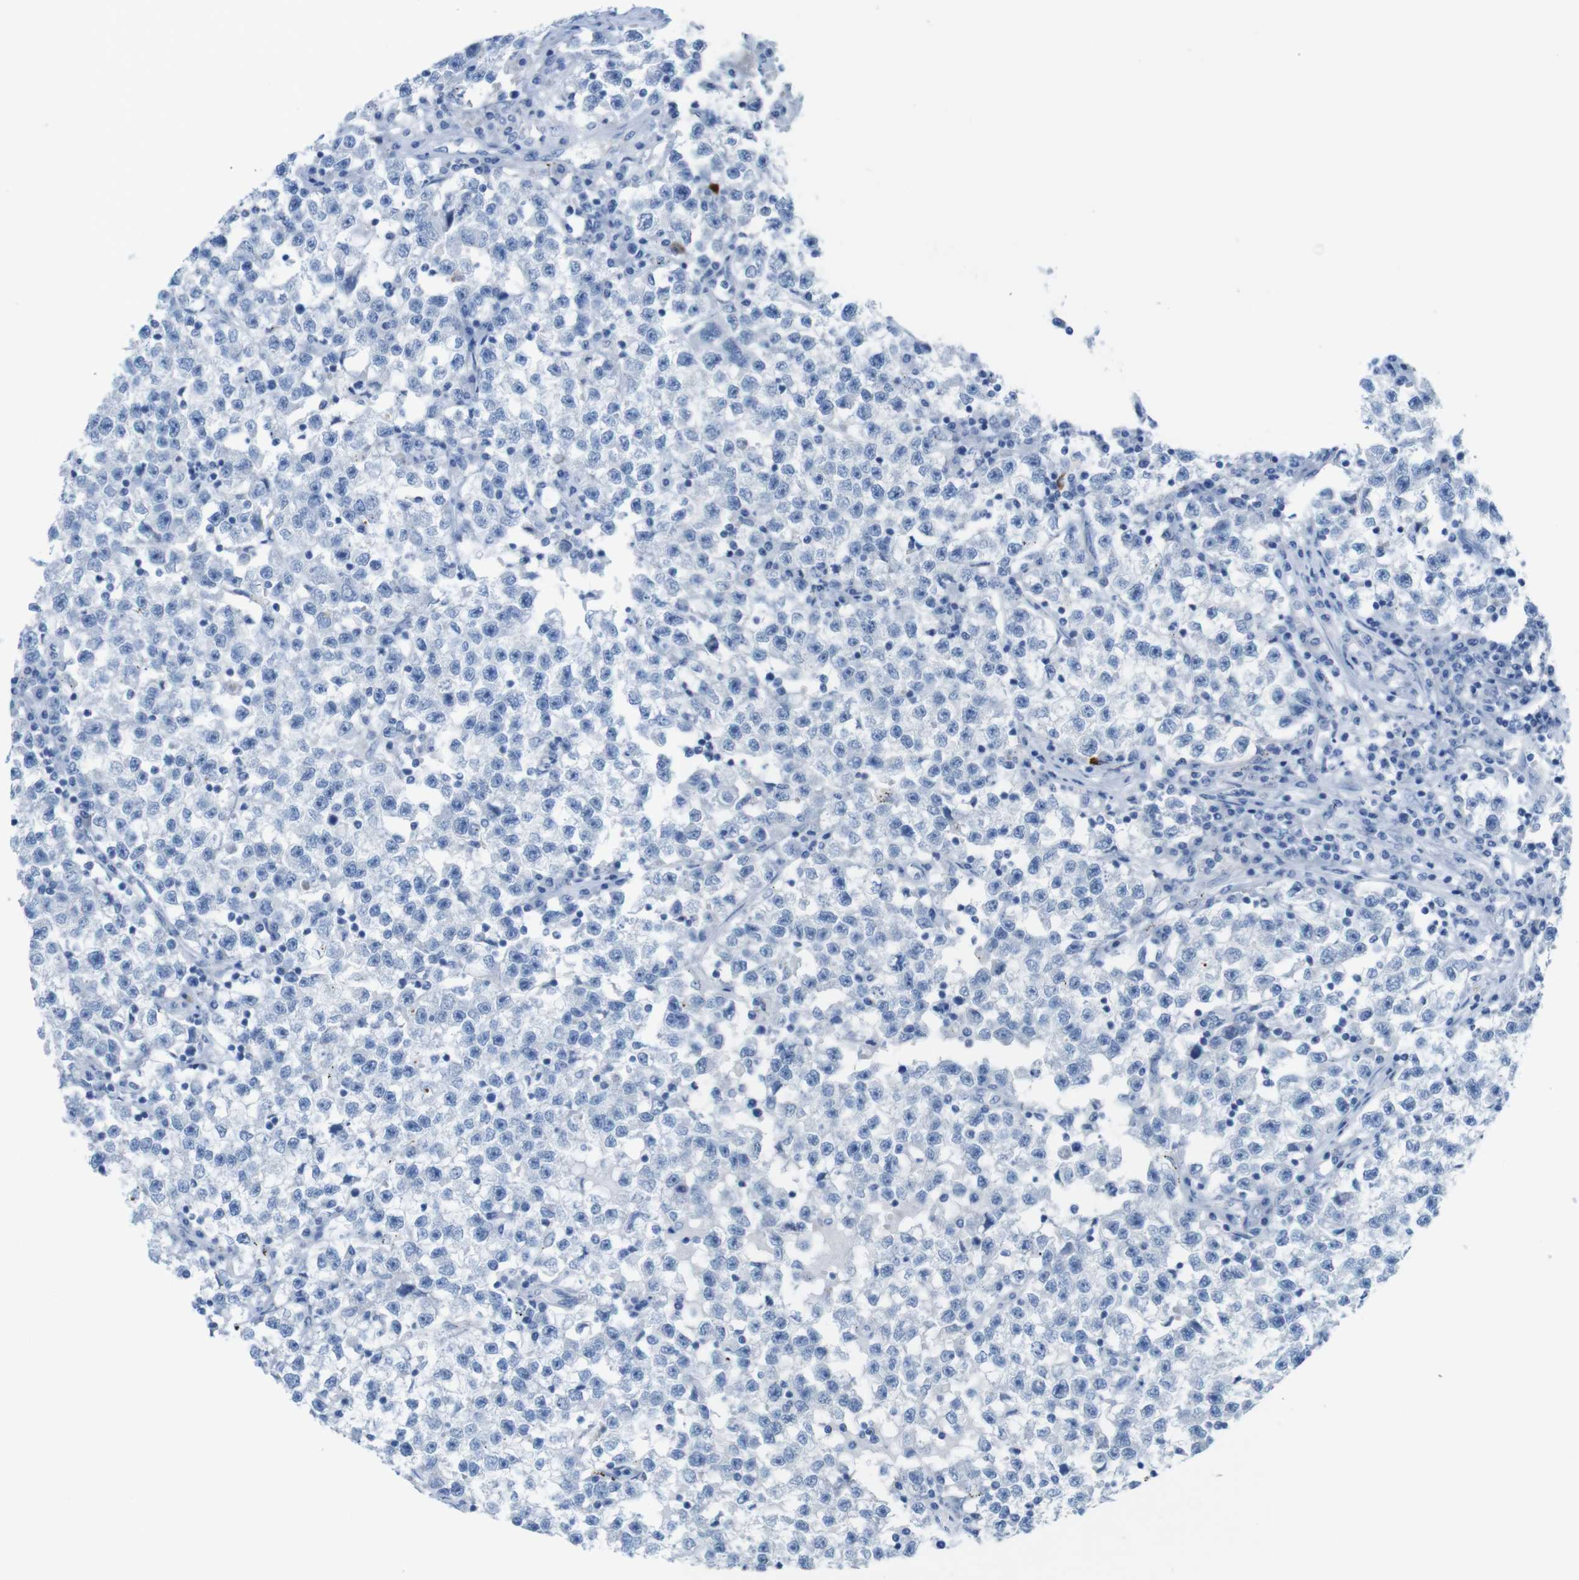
{"staining": {"intensity": "negative", "quantity": "none", "location": "none"}, "tissue": "testis cancer", "cell_type": "Tumor cells", "image_type": "cancer", "snomed": [{"axis": "morphology", "description": "Seminoma, NOS"}, {"axis": "topography", "description": "Testis"}], "caption": "The IHC micrograph has no significant positivity in tumor cells of seminoma (testis) tissue.", "gene": "OPN1SW", "patient": {"sex": "male", "age": 22}}